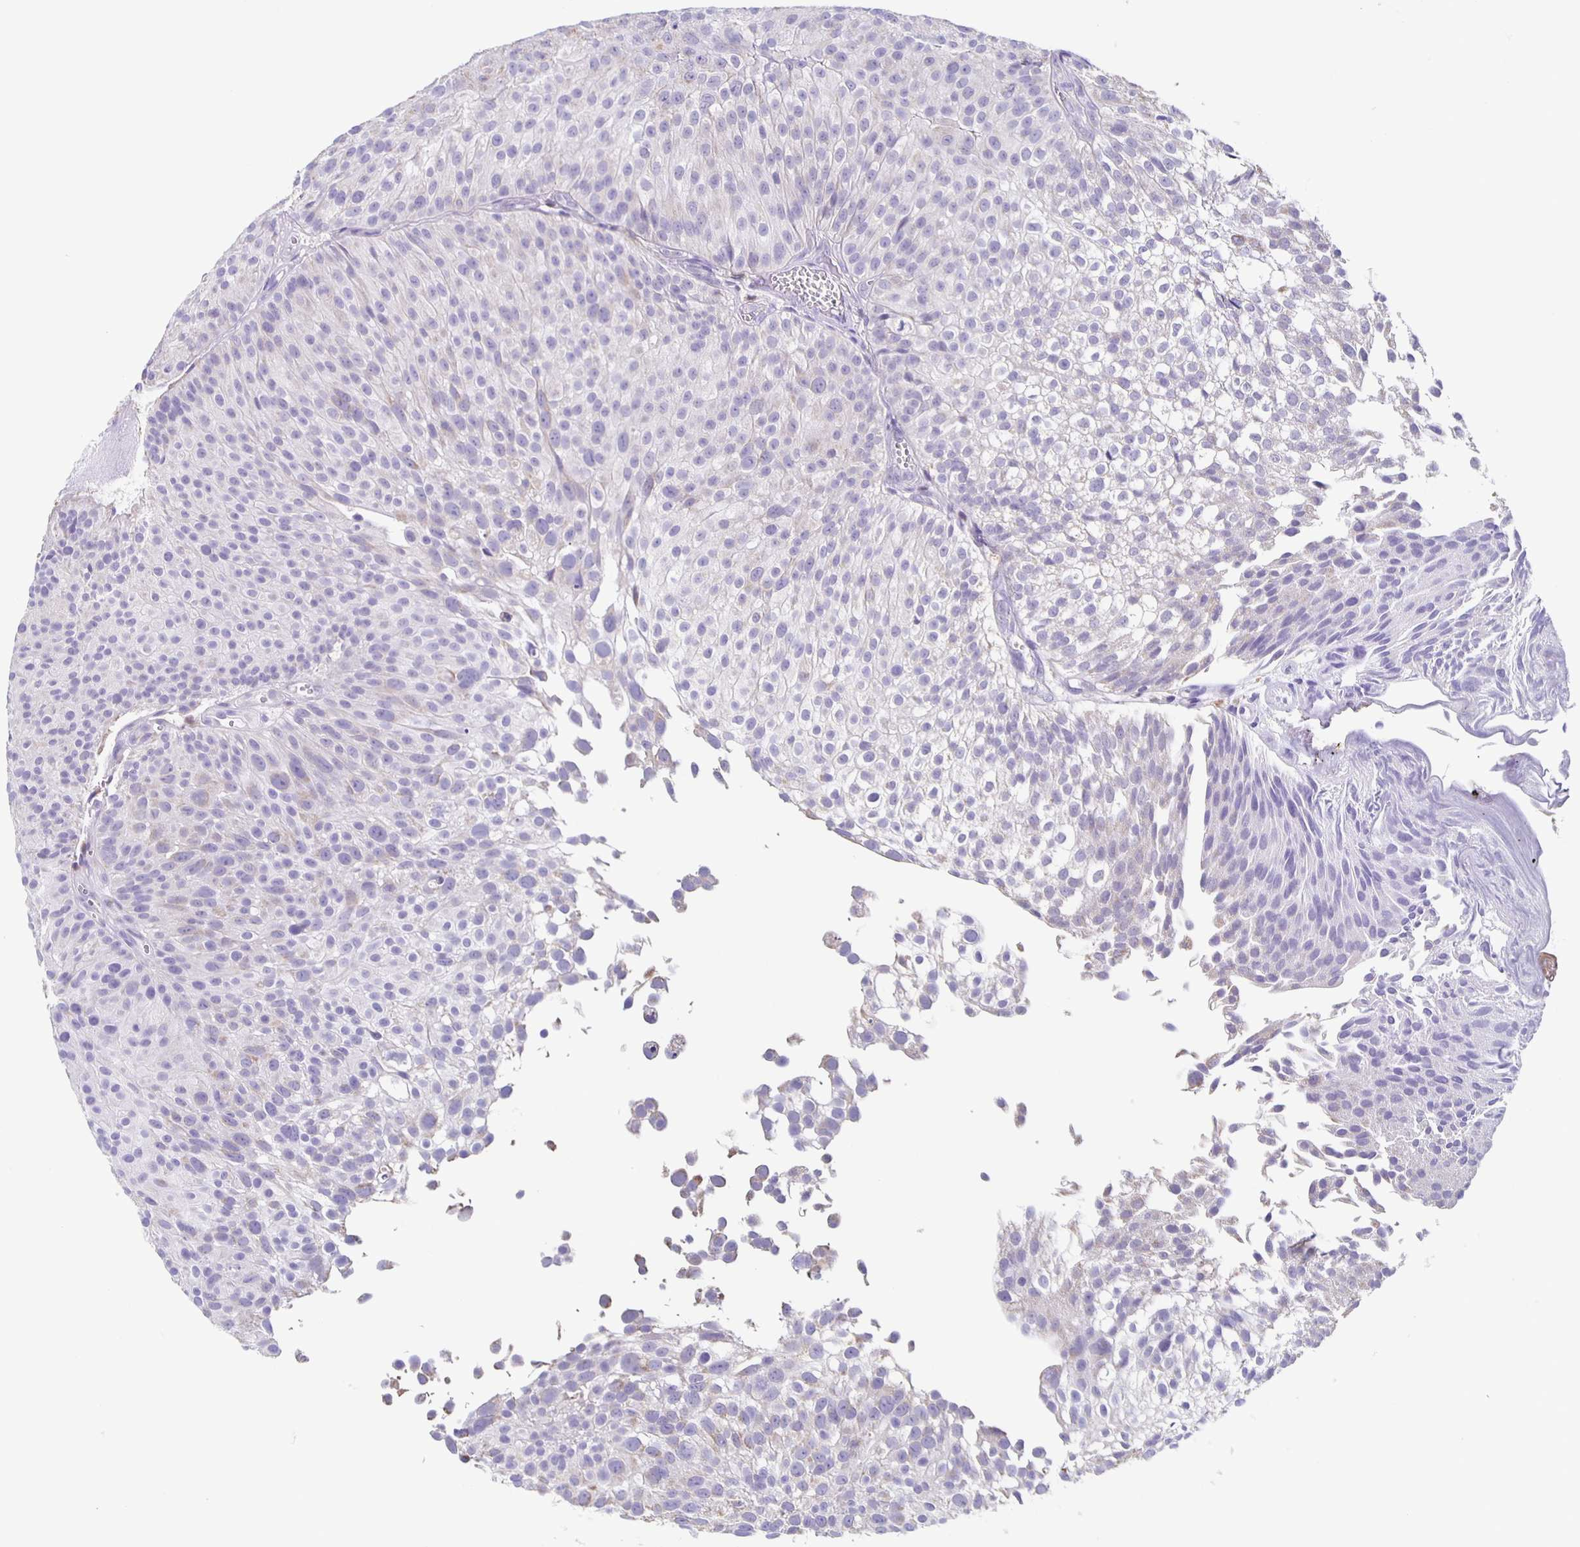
{"staining": {"intensity": "negative", "quantity": "none", "location": "none"}, "tissue": "urothelial cancer", "cell_type": "Tumor cells", "image_type": "cancer", "snomed": [{"axis": "morphology", "description": "Urothelial carcinoma, Low grade"}, {"axis": "topography", "description": "Urinary bladder"}], "caption": "Low-grade urothelial carcinoma stained for a protein using IHC demonstrates no staining tumor cells.", "gene": "TPPP", "patient": {"sex": "male", "age": 70}}